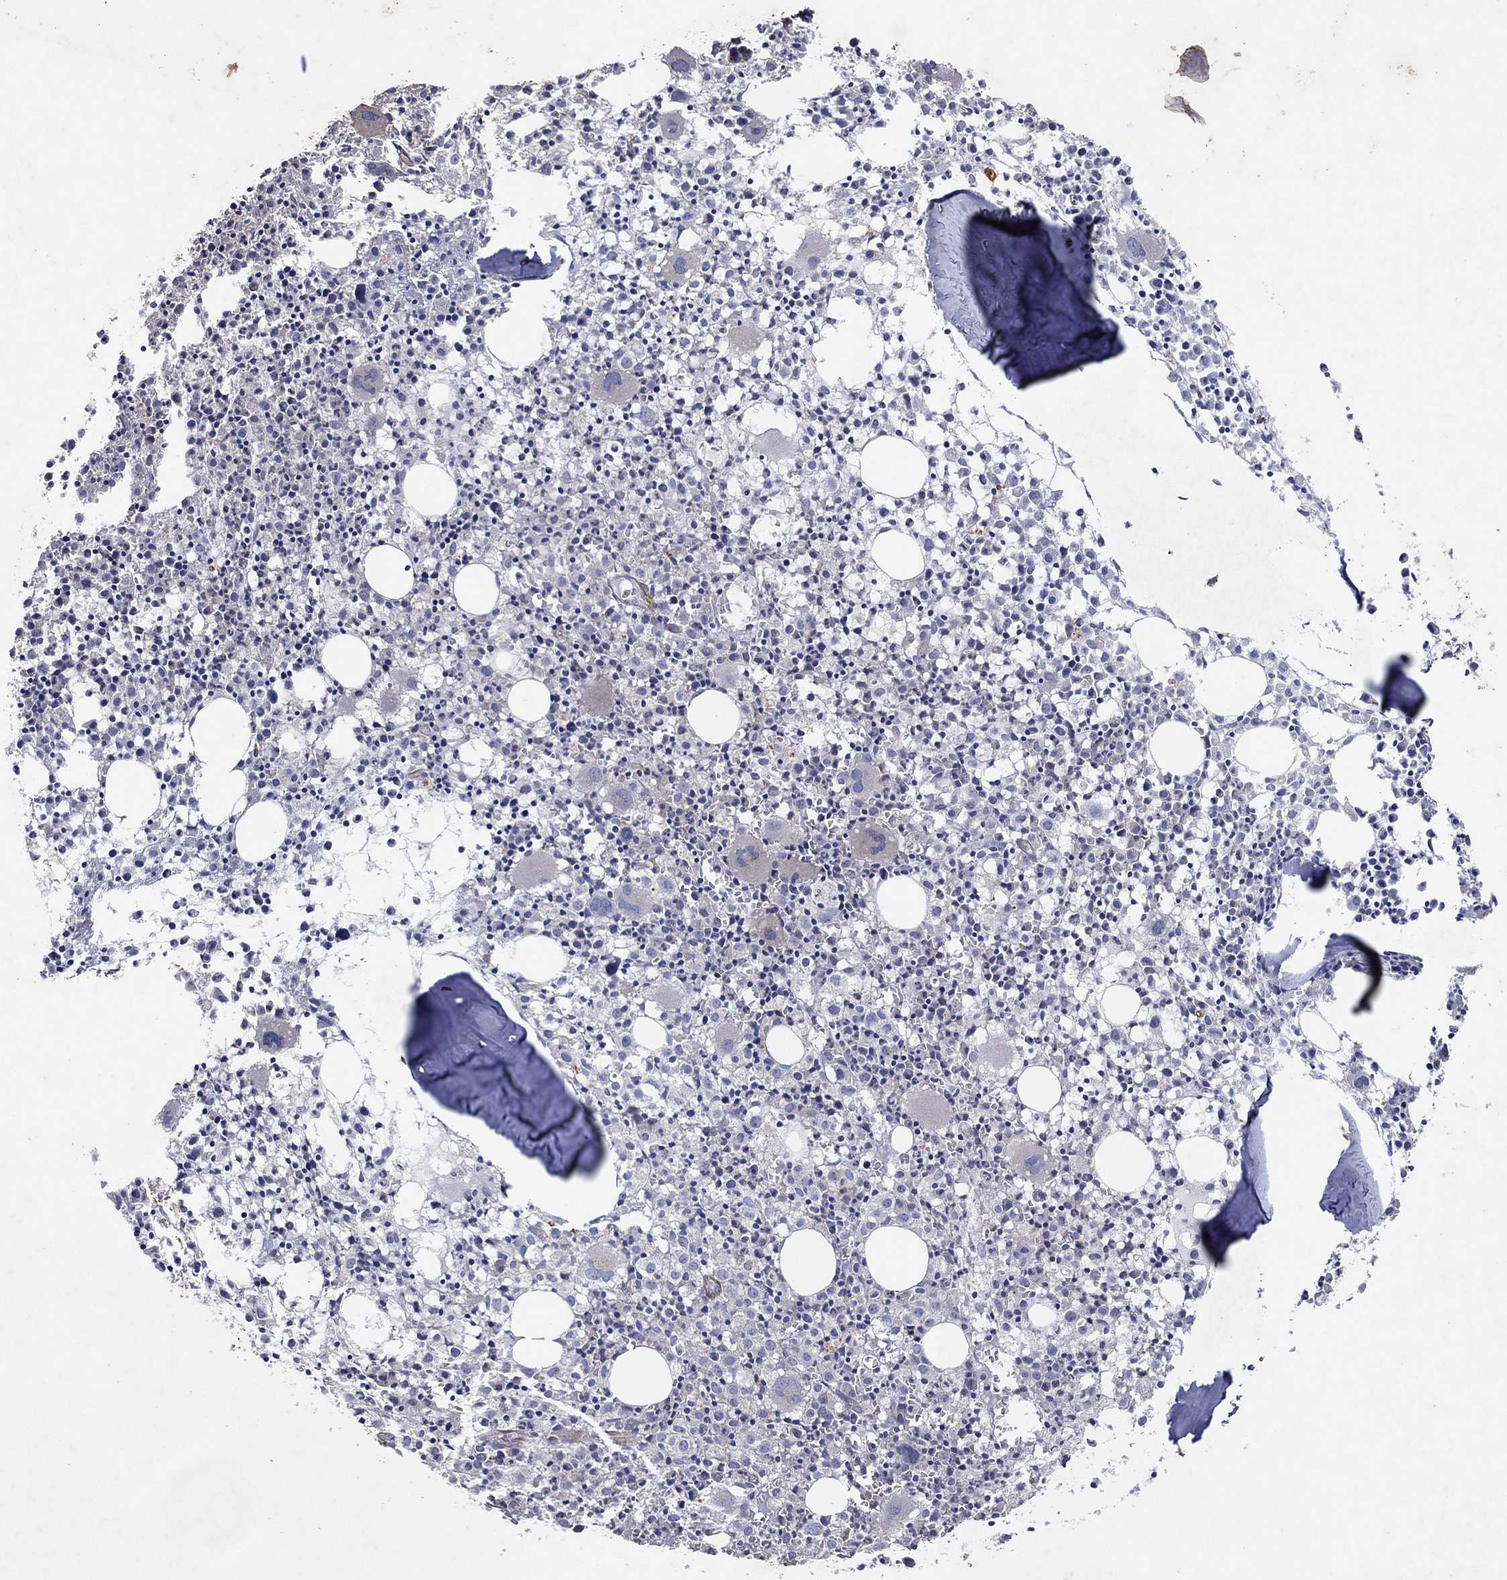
{"staining": {"intensity": "weak", "quantity": "25%-75%", "location": "cytoplasmic/membranous"}, "tissue": "bone marrow", "cell_type": "Hematopoietic cells", "image_type": "normal", "snomed": [{"axis": "morphology", "description": "Normal tissue, NOS"}, {"axis": "morphology", "description": "Inflammation, NOS"}, {"axis": "topography", "description": "Bone marrow"}], "caption": "Weak cytoplasmic/membranous expression is identified in about 25%-75% of hematopoietic cells in benign bone marrow. (DAB = brown stain, brightfield microscopy at high magnification).", "gene": "FRG1", "patient": {"sex": "male", "age": 3}}